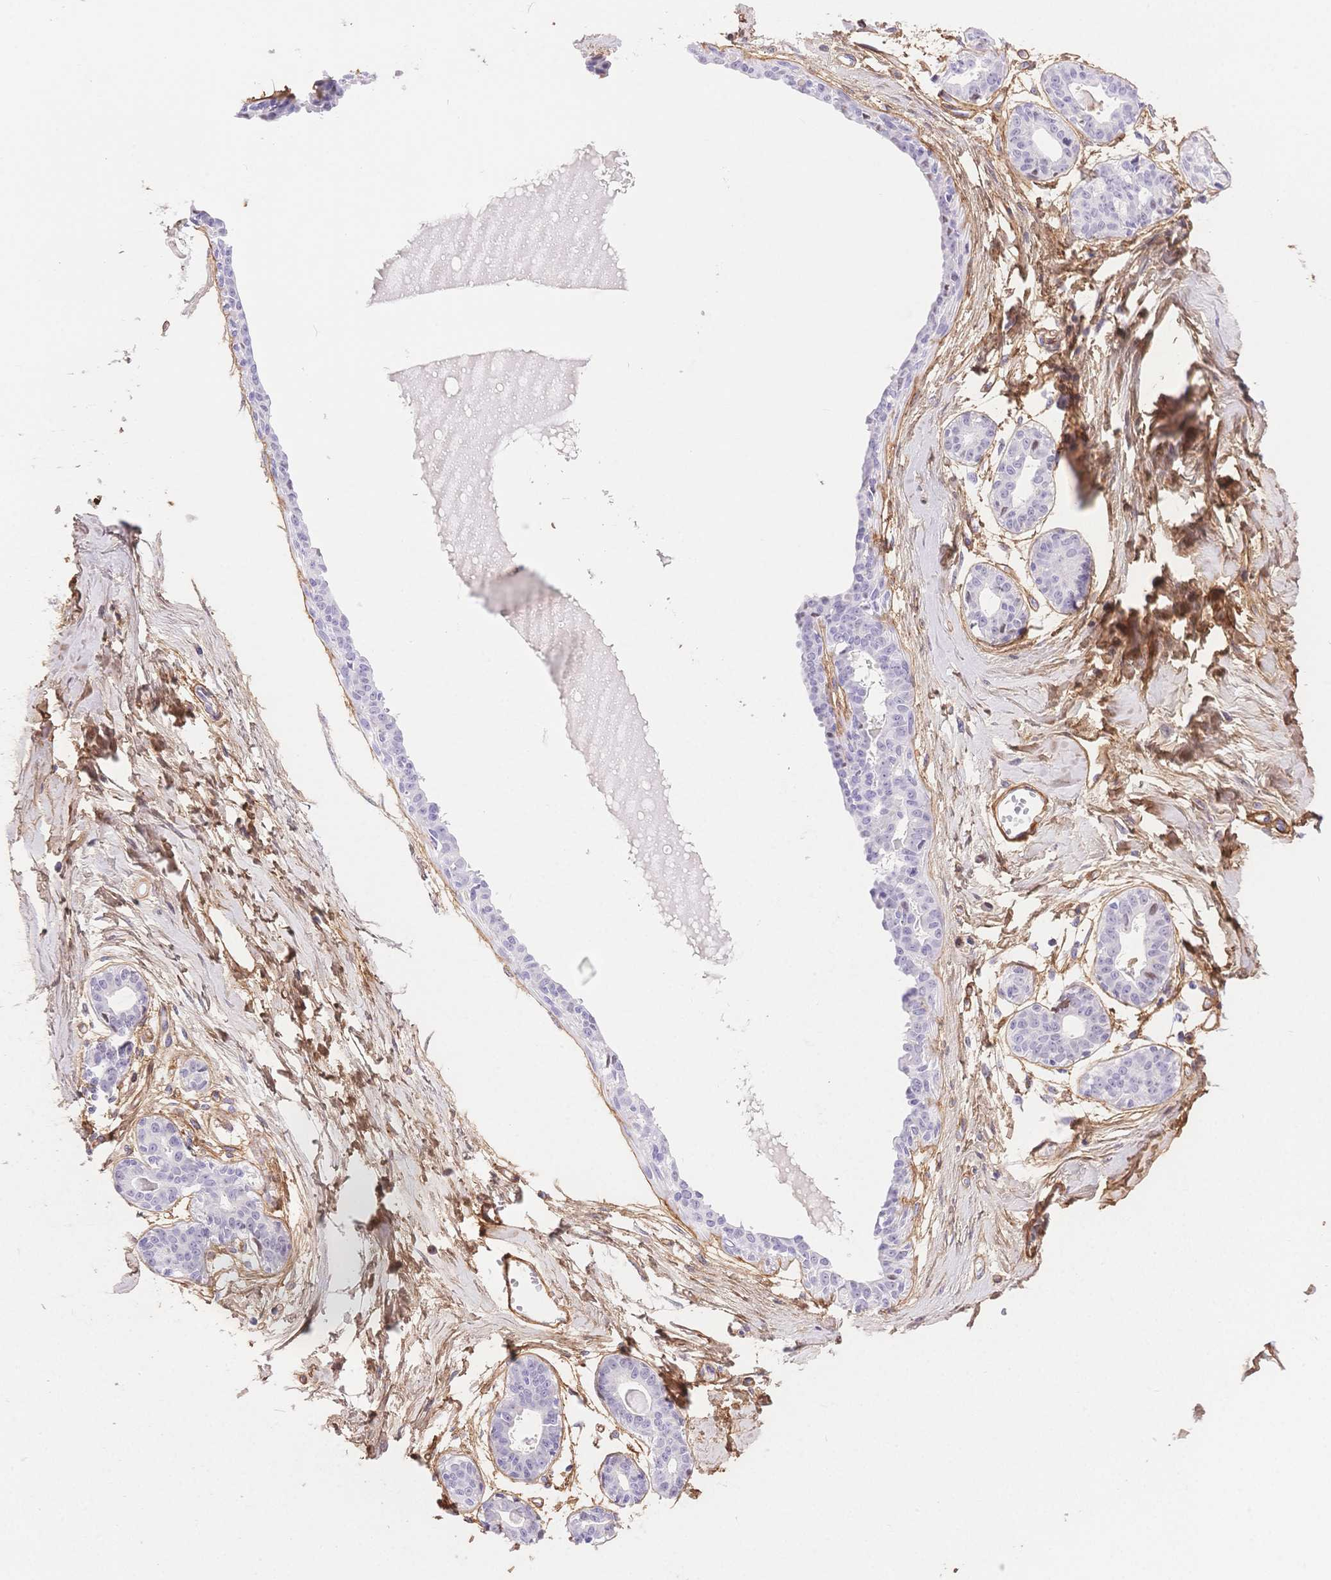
{"staining": {"intensity": "negative", "quantity": "none", "location": "none"}, "tissue": "breast", "cell_type": "Adipocytes", "image_type": "normal", "snomed": [{"axis": "morphology", "description": "Normal tissue, NOS"}, {"axis": "topography", "description": "Breast"}], "caption": "Protein analysis of benign breast demonstrates no significant expression in adipocytes.", "gene": "PDZD2", "patient": {"sex": "female", "age": 45}}